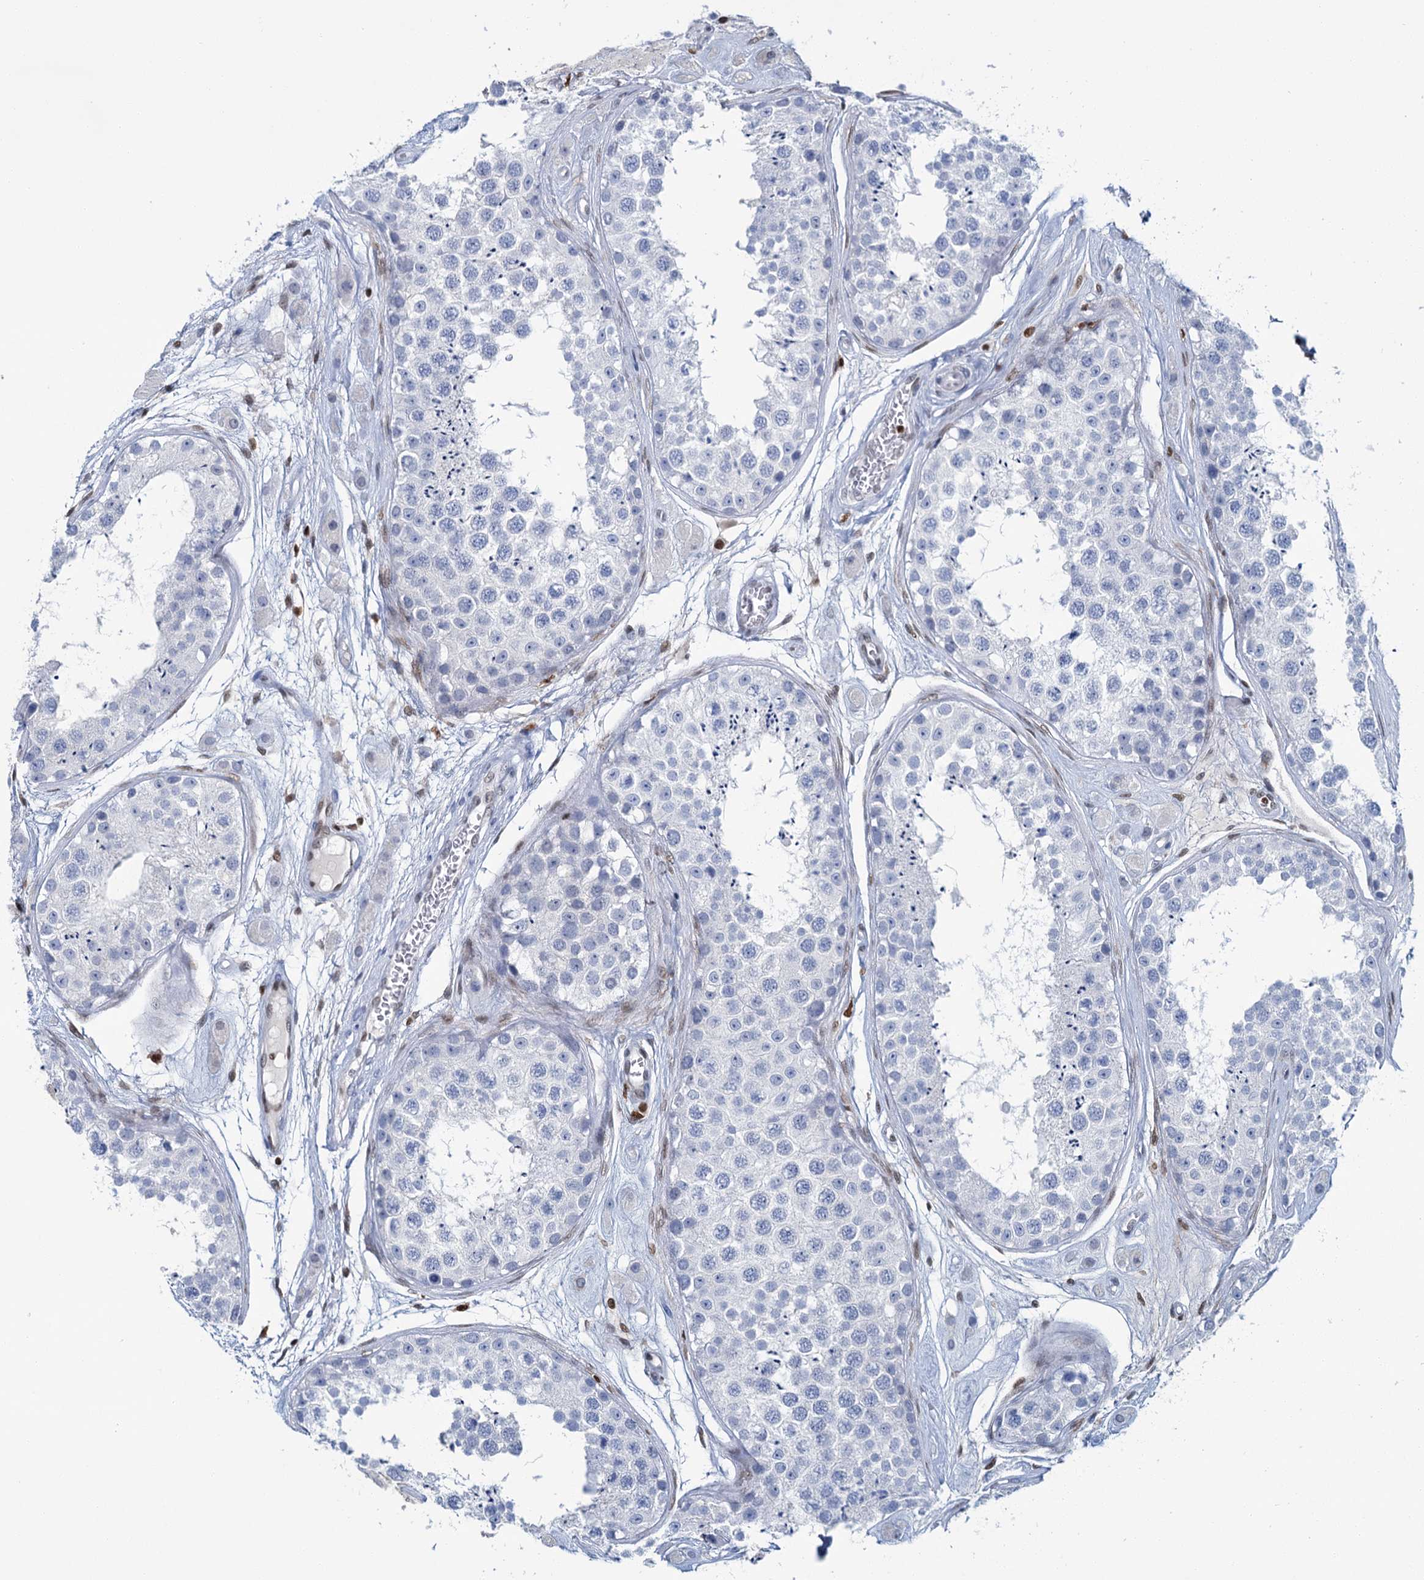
{"staining": {"intensity": "negative", "quantity": "none", "location": "none"}, "tissue": "testis", "cell_type": "Cells in seminiferous ducts", "image_type": "normal", "snomed": [{"axis": "morphology", "description": "Normal tissue, NOS"}, {"axis": "topography", "description": "Testis"}], "caption": "Human testis stained for a protein using IHC exhibits no expression in cells in seminiferous ducts.", "gene": "CELF2", "patient": {"sex": "male", "age": 25}}